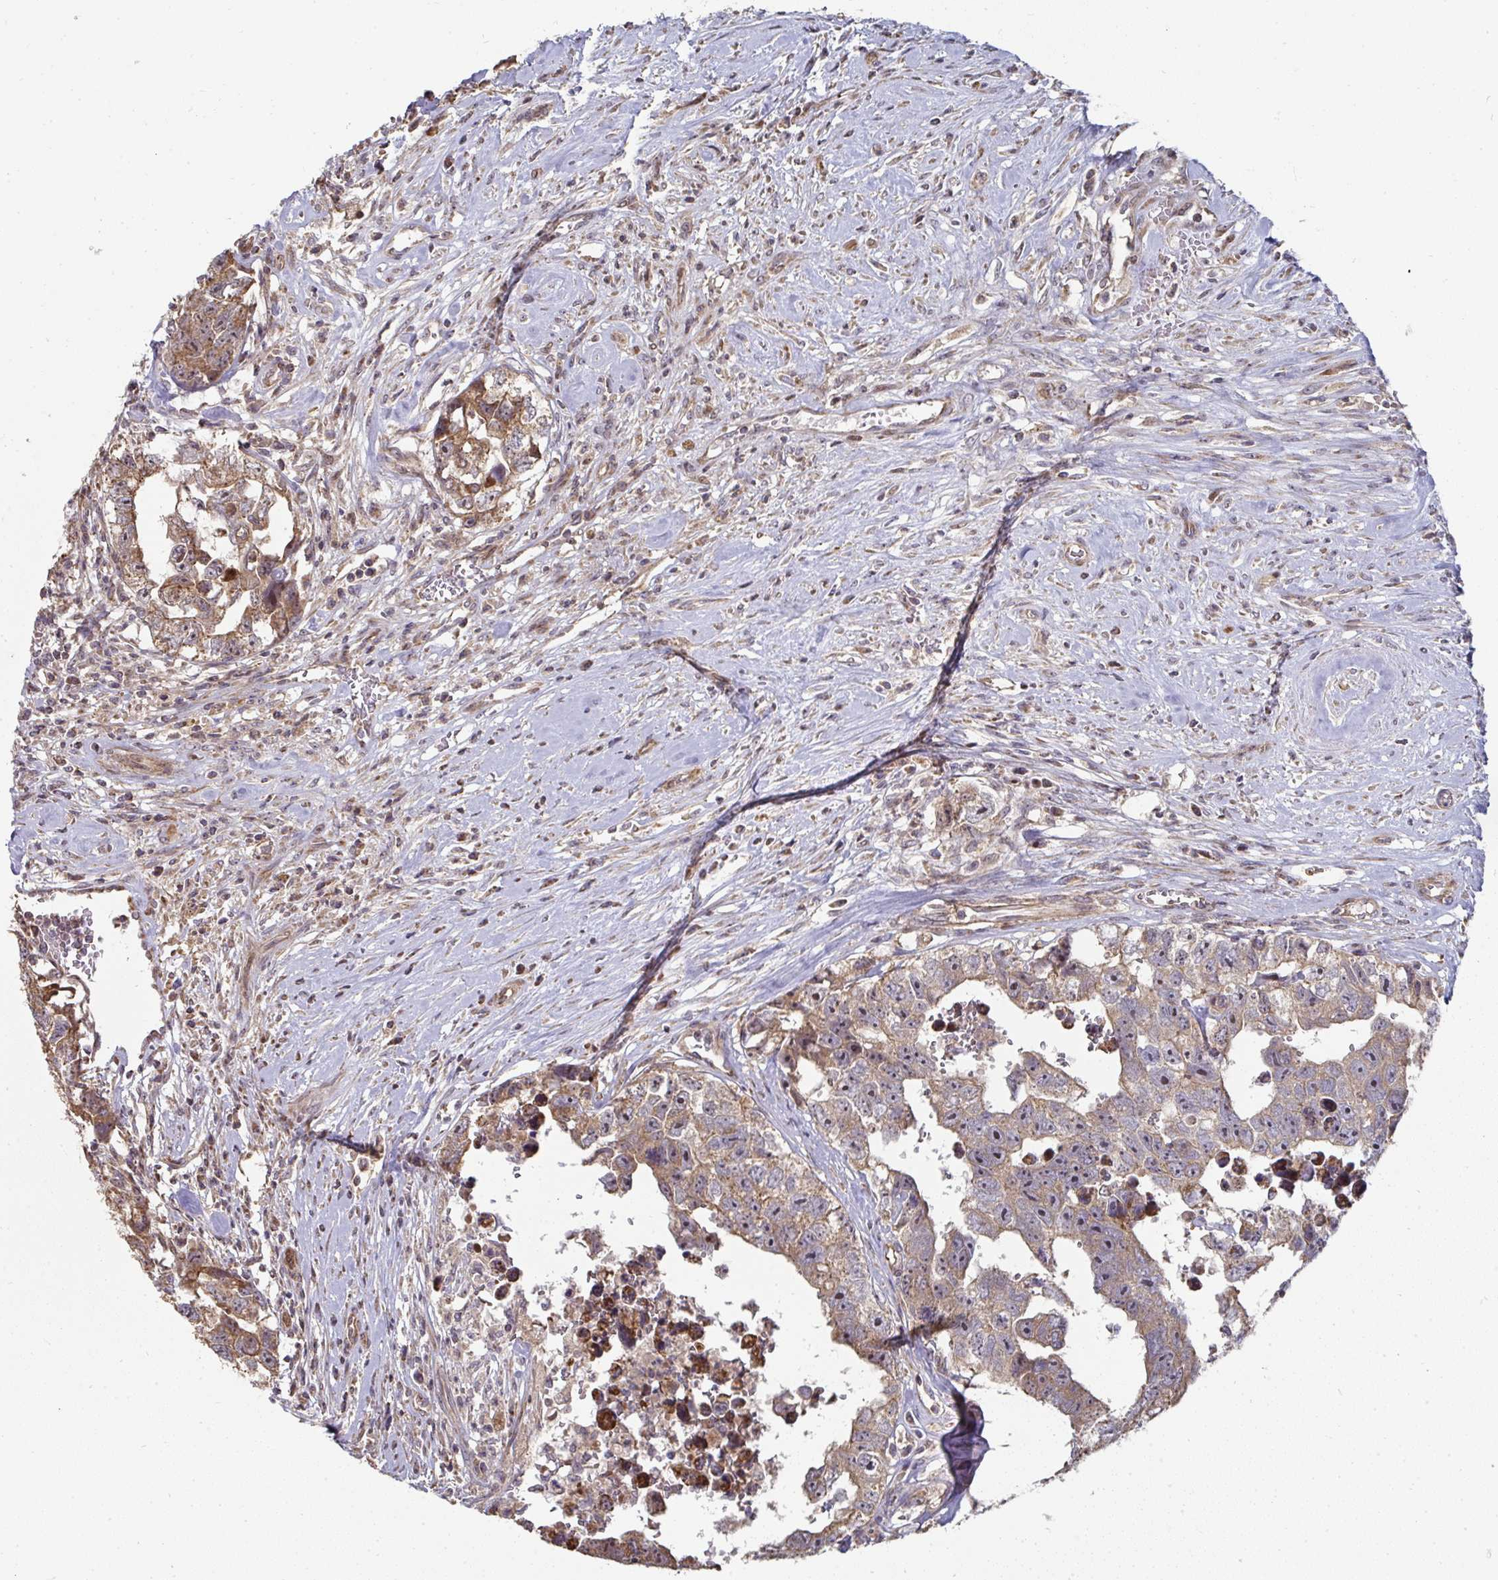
{"staining": {"intensity": "moderate", "quantity": ">75%", "location": "cytoplasmic/membranous"}, "tissue": "testis cancer", "cell_type": "Tumor cells", "image_type": "cancer", "snomed": [{"axis": "morphology", "description": "Carcinoma, Embryonal, NOS"}, {"axis": "topography", "description": "Testis"}], "caption": "The histopathology image demonstrates a brown stain indicating the presence of a protein in the cytoplasmic/membranous of tumor cells in testis cancer (embryonal carcinoma).", "gene": "AGTPBP1", "patient": {"sex": "male", "age": 22}}